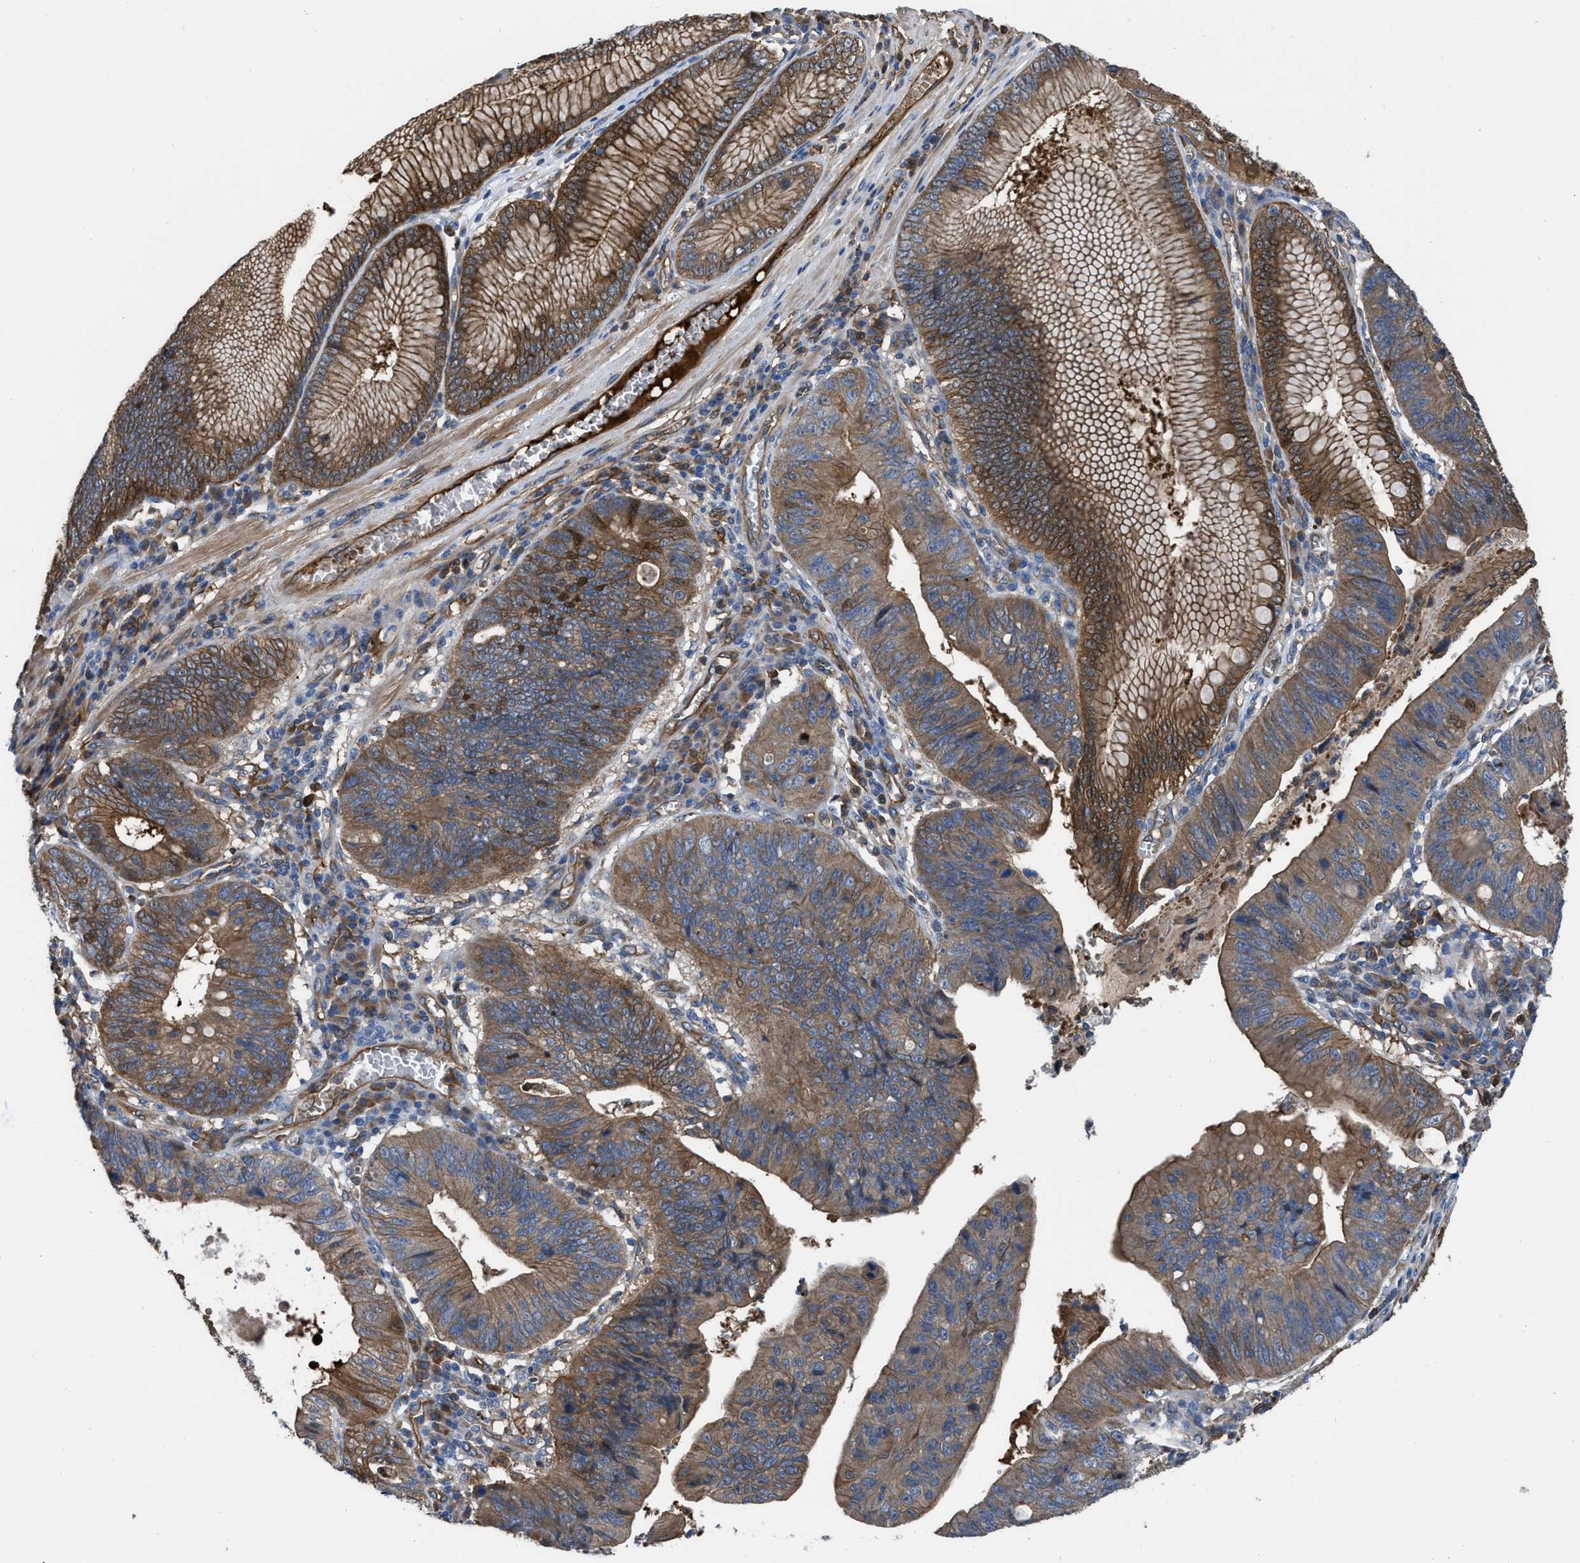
{"staining": {"intensity": "moderate", "quantity": ">75%", "location": "cytoplasmic/membranous"}, "tissue": "stomach cancer", "cell_type": "Tumor cells", "image_type": "cancer", "snomed": [{"axis": "morphology", "description": "Adenocarcinoma, NOS"}, {"axis": "topography", "description": "Stomach"}], "caption": "The photomicrograph demonstrates staining of stomach adenocarcinoma, revealing moderate cytoplasmic/membranous protein staining (brown color) within tumor cells.", "gene": "TRIOBP", "patient": {"sex": "male", "age": 59}}